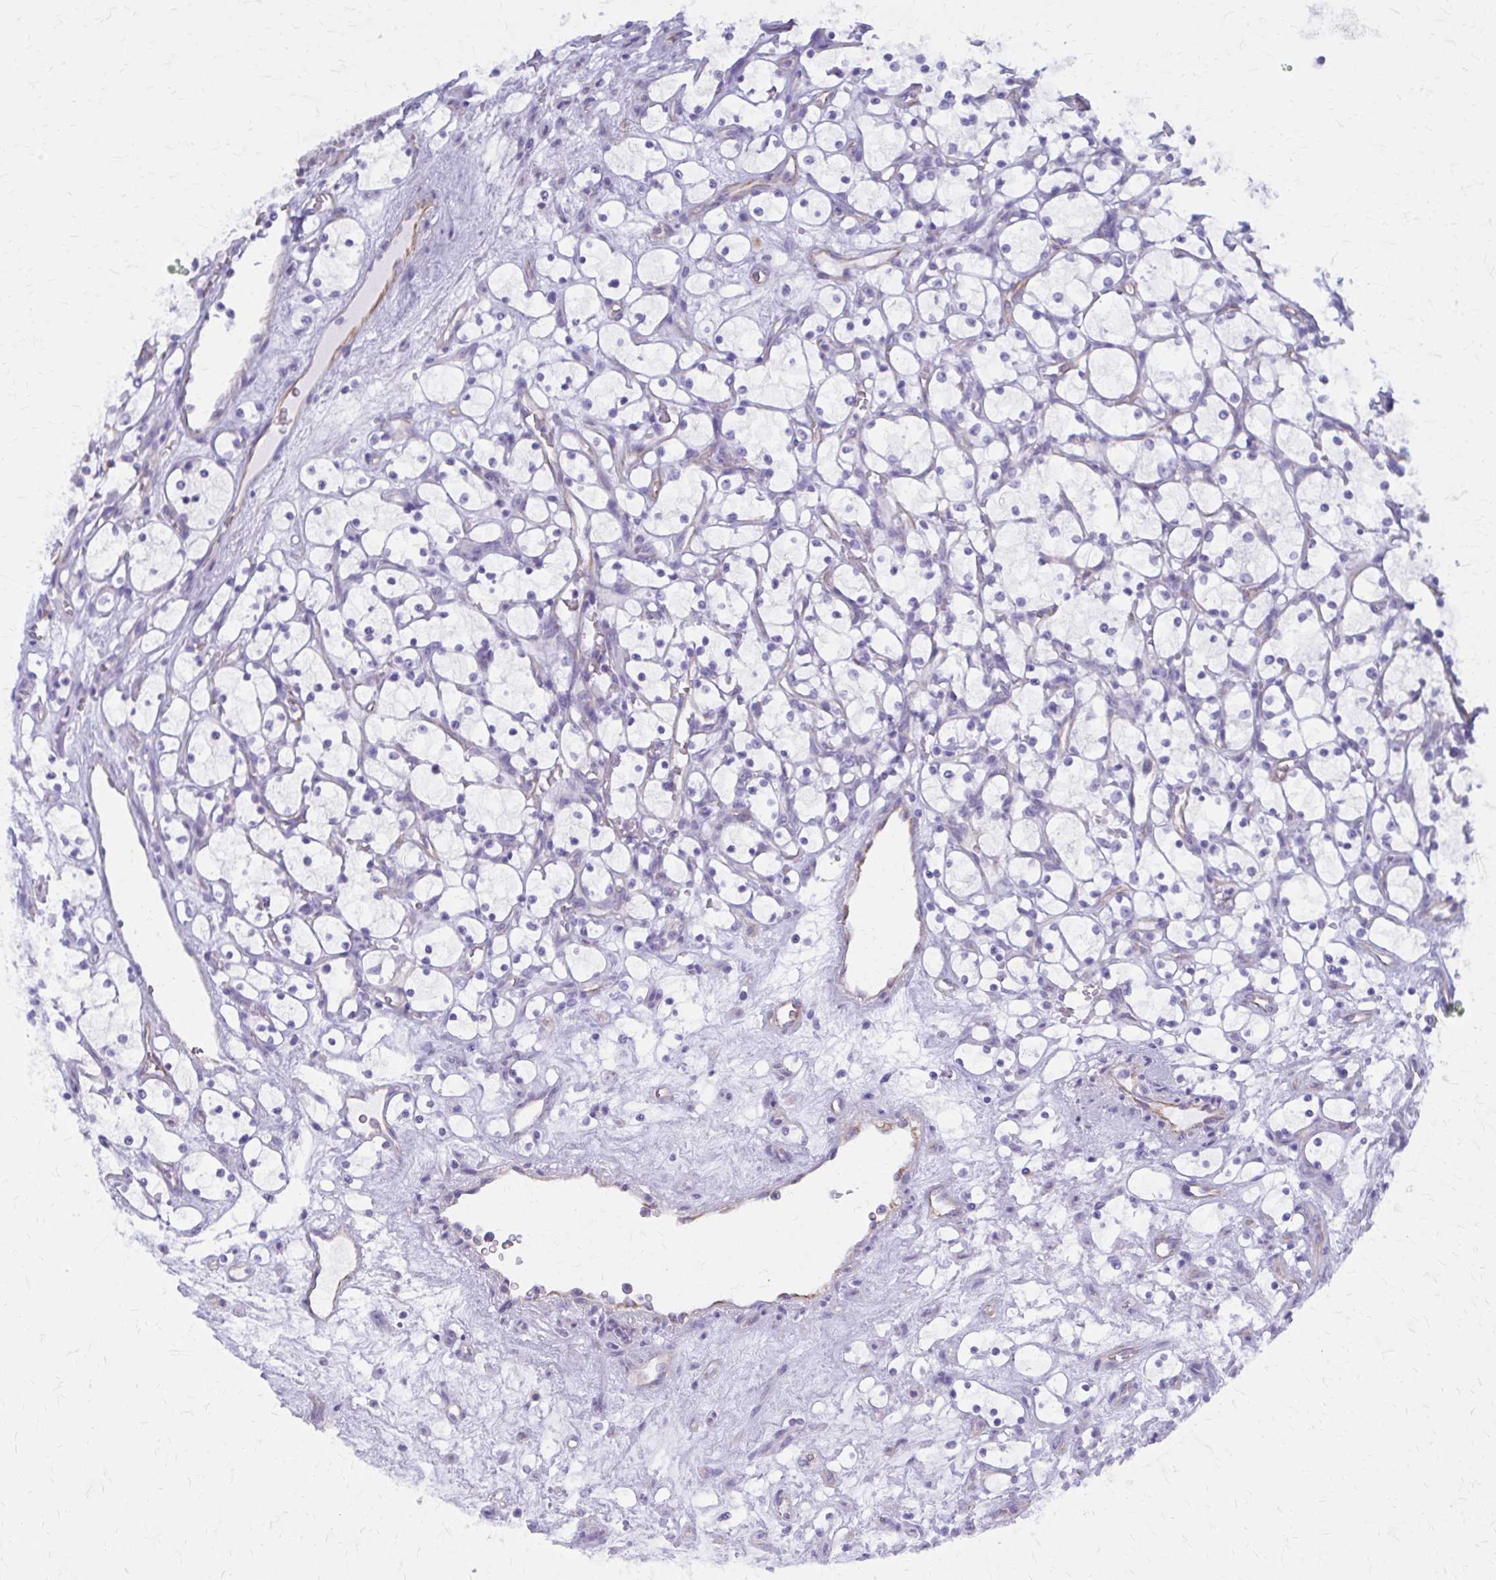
{"staining": {"intensity": "negative", "quantity": "none", "location": "none"}, "tissue": "renal cancer", "cell_type": "Tumor cells", "image_type": "cancer", "snomed": [{"axis": "morphology", "description": "Adenocarcinoma, NOS"}, {"axis": "topography", "description": "Kidney"}], "caption": "Human renal adenocarcinoma stained for a protein using IHC reveals no positivity in tumor cells.", "gene": "GFAP", "patient": {"sex": "female", "age": 69}}